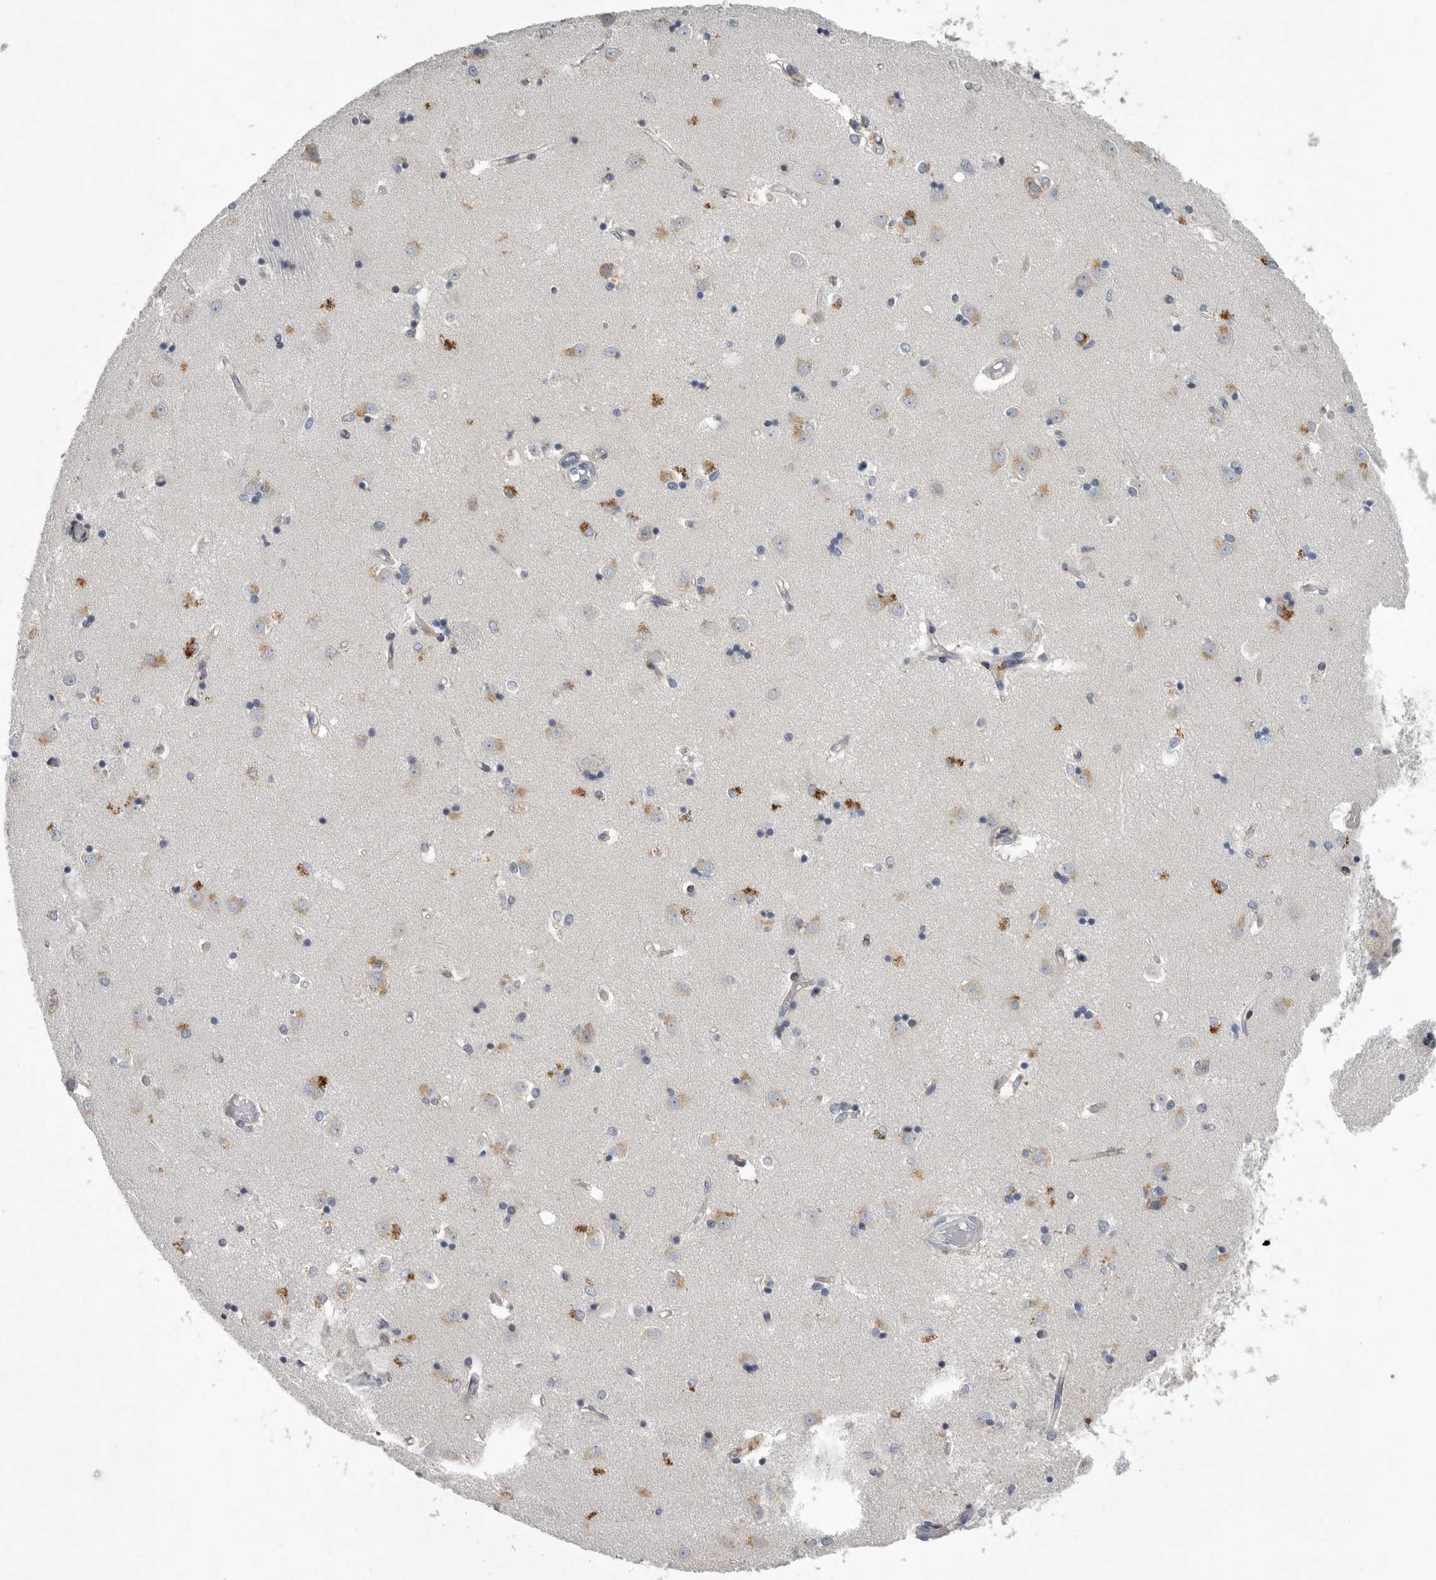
{"staining": {"intensity": "moderate", "quantity": "<25%", "location": "cytoplasmic/membranous"}, "tissue": "caudate", "cell_type": "Glial cells", "image_type": "normal", "snomed": [{"axis": "morphology", "description": "Normal tissue, NOS"}, {"axis": "topography", "description": "Lateral ventricle wall"}], "caption": "Caudate stained with a protein marker displays moderate staining in glial cells.", "gene": "MINPP1", "patient": {"sex": "male", "age": 45}}